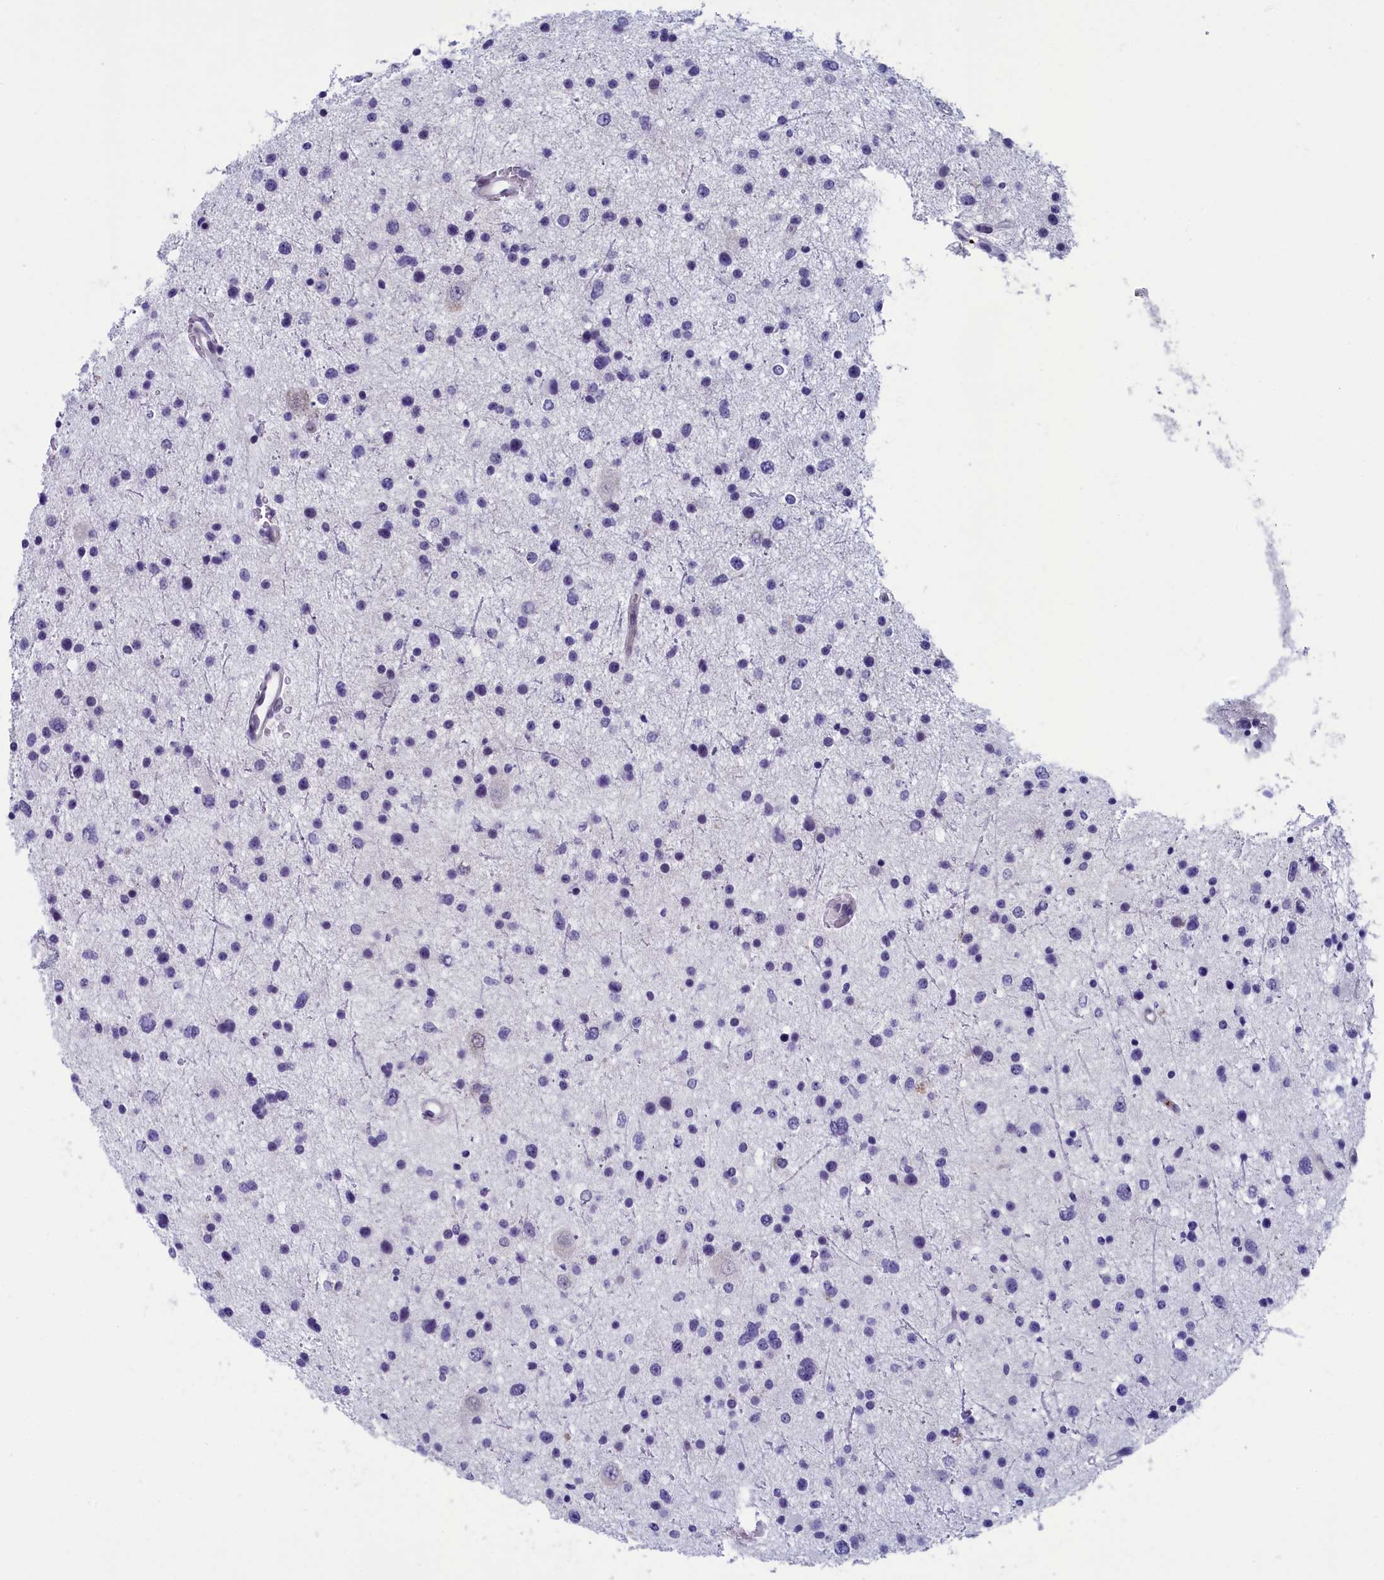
{"staining": {"intensity": "negative", "quantity": "none", "location": "none"}, "tissue": "glioma", "cell_type": "Tumor cells", "image_type": "cancer", "snomed": [{"axis": "morphology", "description": "Glioma, malignant, Low grade"}, {"axis": "topography", "description": "Brain"}], "caption": "An immunohistochemistry (IHC) image of glioma is shown. There is no staining in tumor cells of glioma. The staining was performed using DAB (3,3'-diaminobenzidine) to visualize the protein expression in brown, while the nuclei were stained in blue with hematoxylin (Magnification: 20x).", "gene": "AIFM2", "patient": {"sex": "female", "age": 37}}